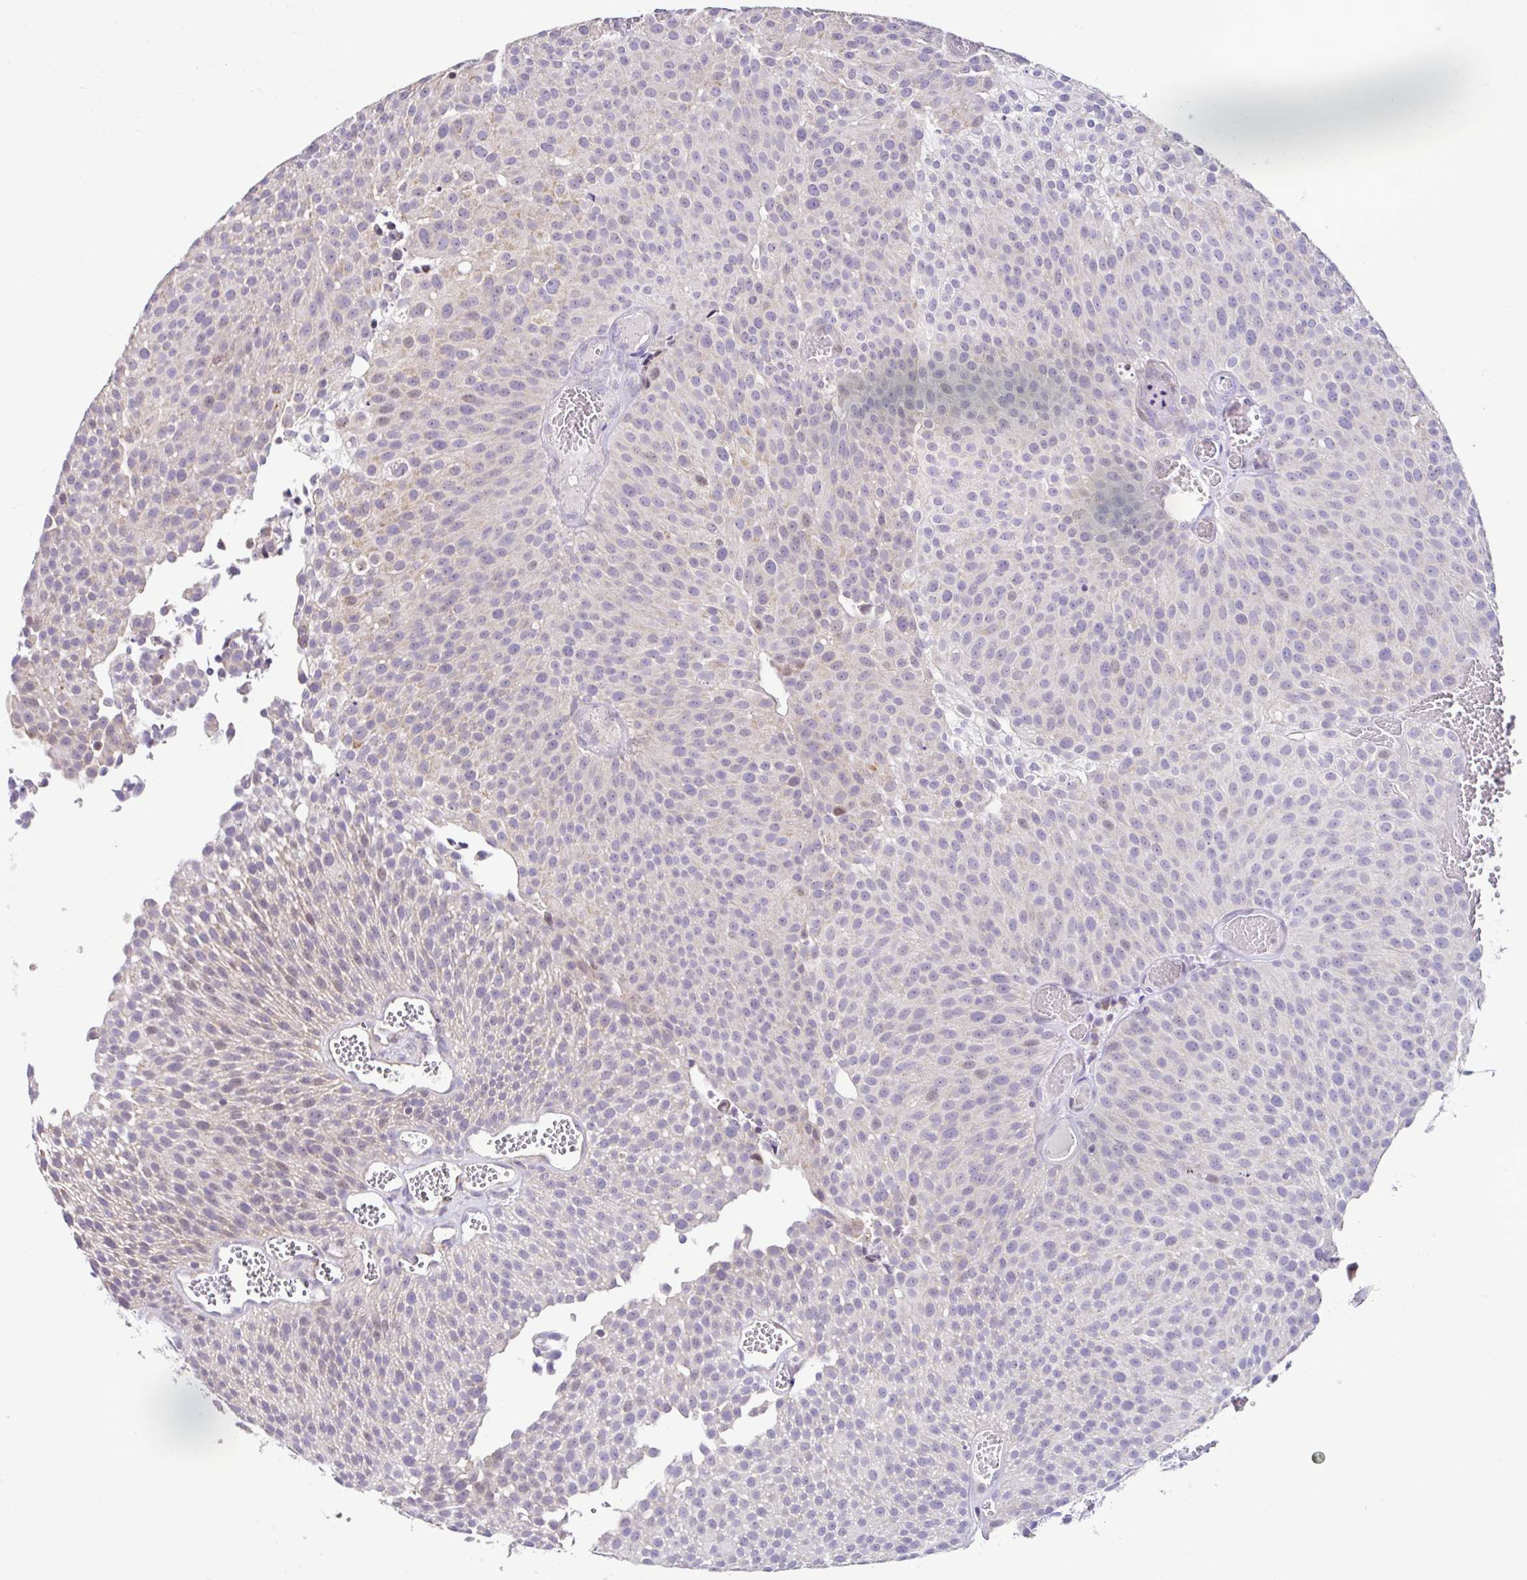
{"staining": {"intensity": "moderate", "quantity": "<25%", "location": "cytoplasmic/membranous"}, "tissue": "urothelial cancer", "cell_type": "Tumor cells", "image_type": "cancer", "snomed": [{"axis": "morphology", "description": "Urothelial carcinoma, Low grade"}, {"axis": "topography", "description": "Urinary bladder"}], "caption": "Urothelial cancer stained with immunohistochemistry (IHC) exhibits moderate cytoplasmic/membranous positivity in approximately <25% of tumor cells.", "gene": "NT5C1B", "patient": {"sex": "female", "age": 79}}